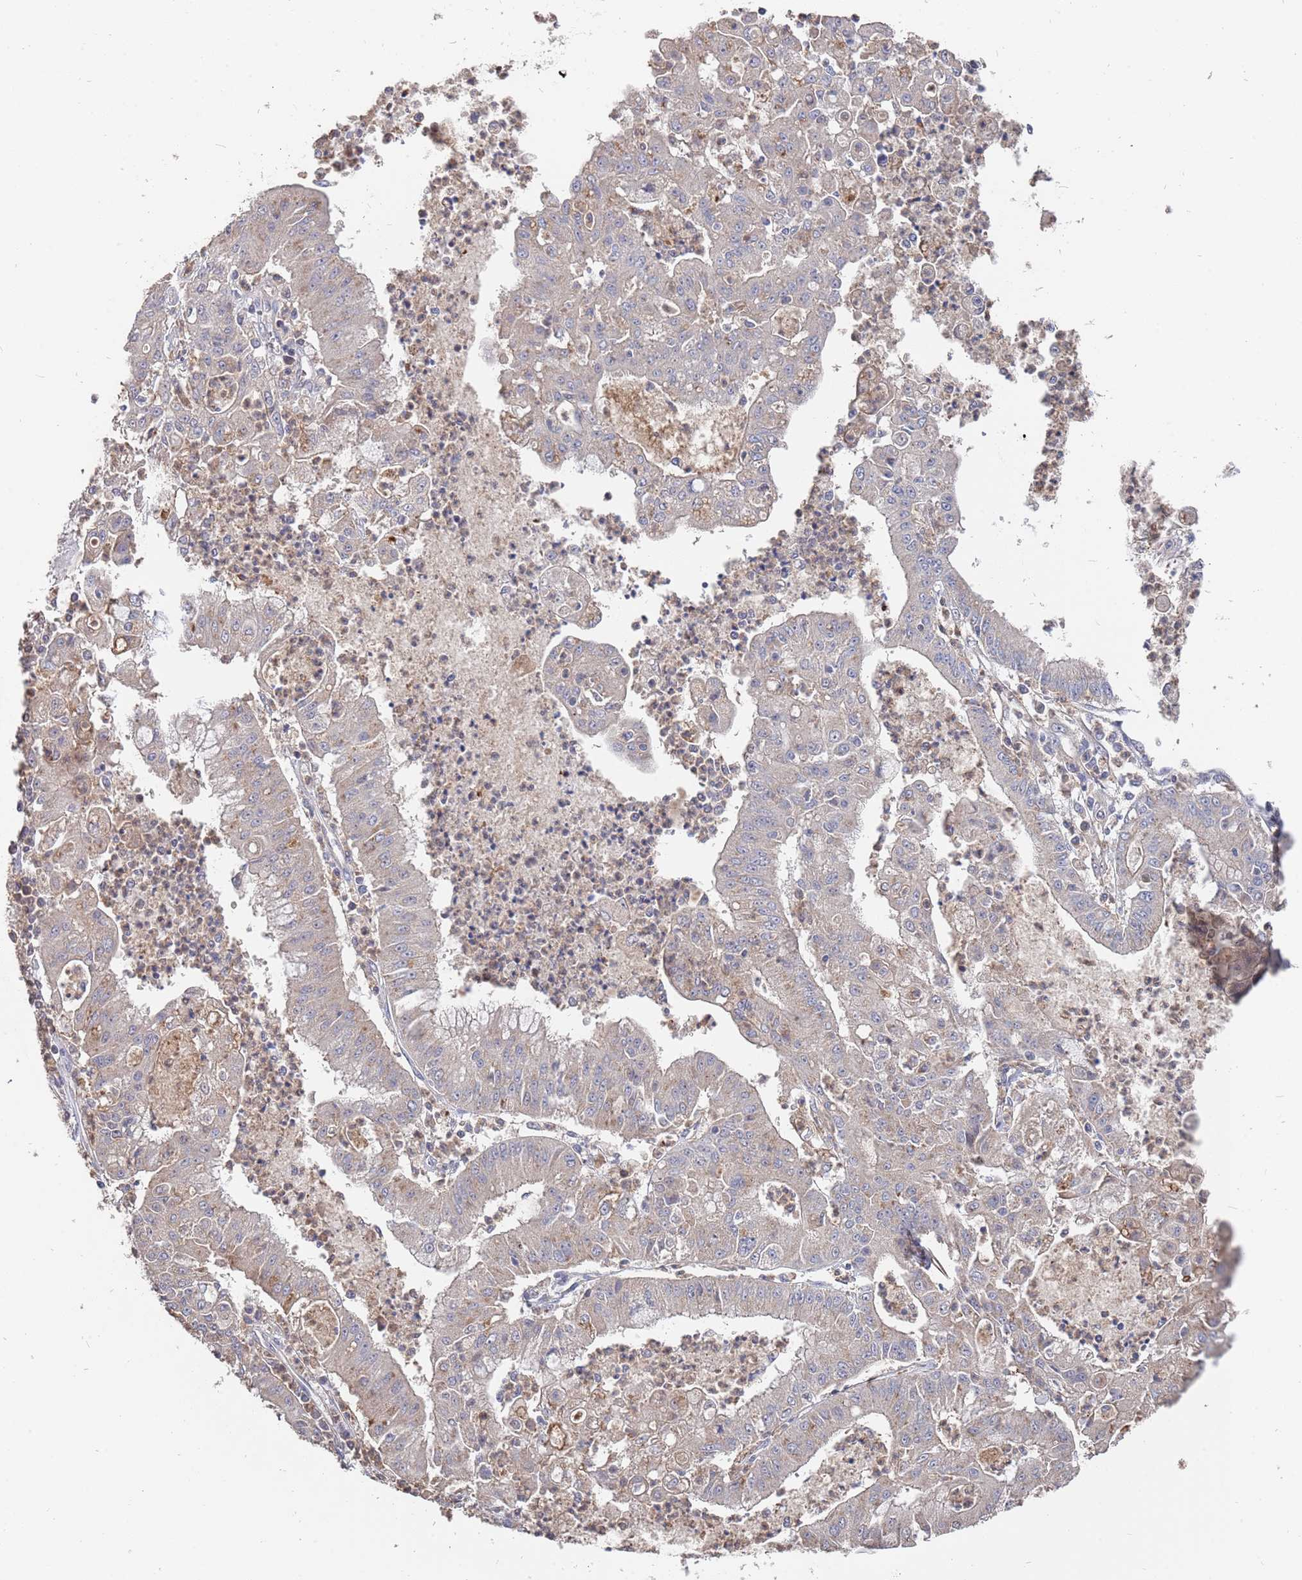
{"staining": {"intensity": "weak", "quantity": "<25%", "location": "cytoplasmic/membranous"}, "tissue": "ovarian cancer", "cell_type": "Tumor cells", "image_type": "cancer", "snomed": [{"axis": "morphology", "description": "Cystadenocarcinoma, mucinous, NOS"}, {"axis": "topography", "description": "Ovary"}], "caption": "Immunohistochemistry photomicrograph of ovarian mucinous cystadenocarcinoma stained for a protein (brown), which exhibits no positivity in tumor cells.", "gene": "TCEANC2", "patient": {"sex": "female", "age": 70}}